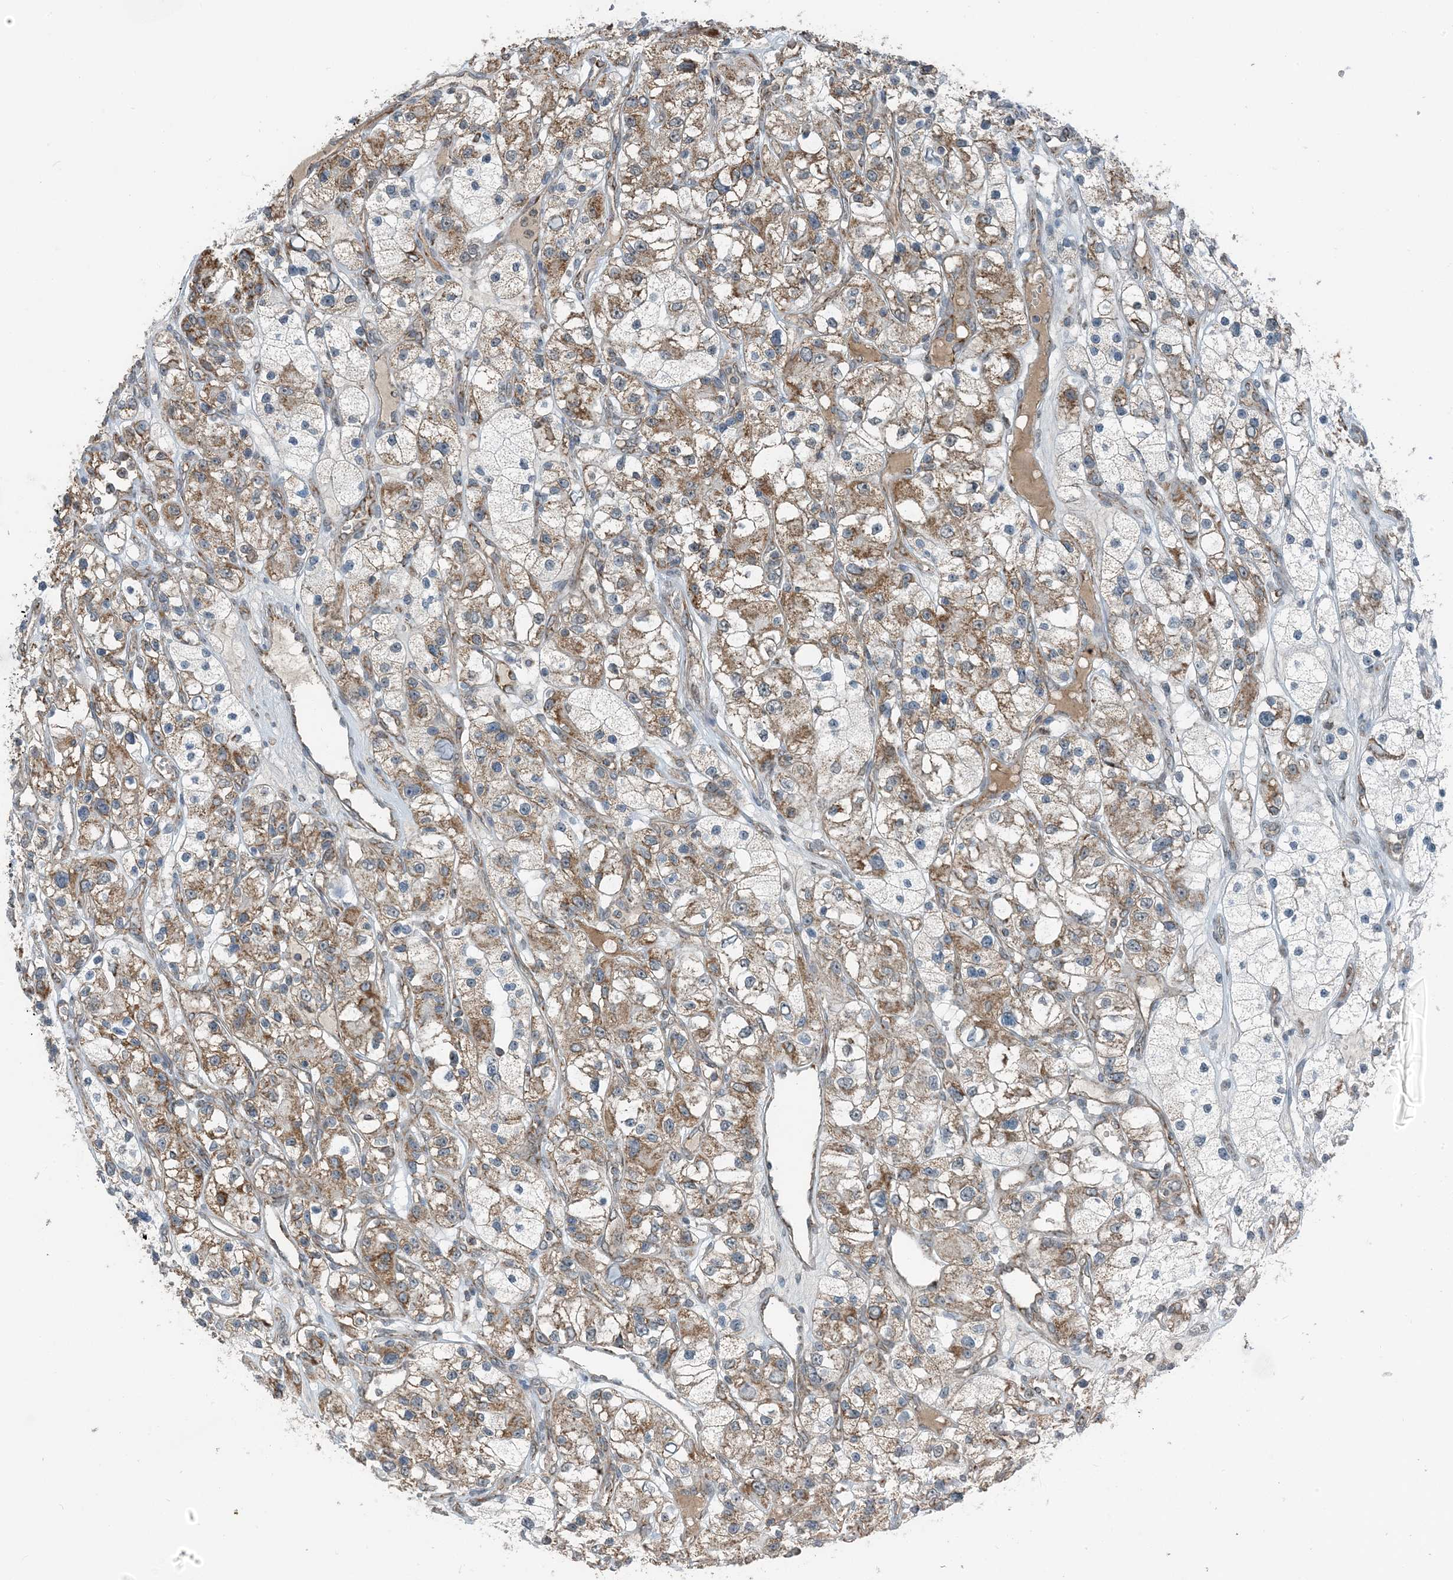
{"staining": {"intensity": "moderate", "quantity": ">75%", "location": "cytoplasmic/membranous"}, "tissue": "renal cancer", "cell_type": "Tumor cells", "image_type": "cancer", "snomed": [{"axis": "morphology", "description": "Adenocarcinoma, NOS"}, {"axis": "topography", "description": "Kidney"}], "caption": "Renal adenocarcinoma stained with DAB IHC exhibits medium levels of moderate cytoplasmic/membranous staining in approximately >75% of tumor cells.", "gene": "PILRB", "patient": {"sex": "female", "age": 57}}